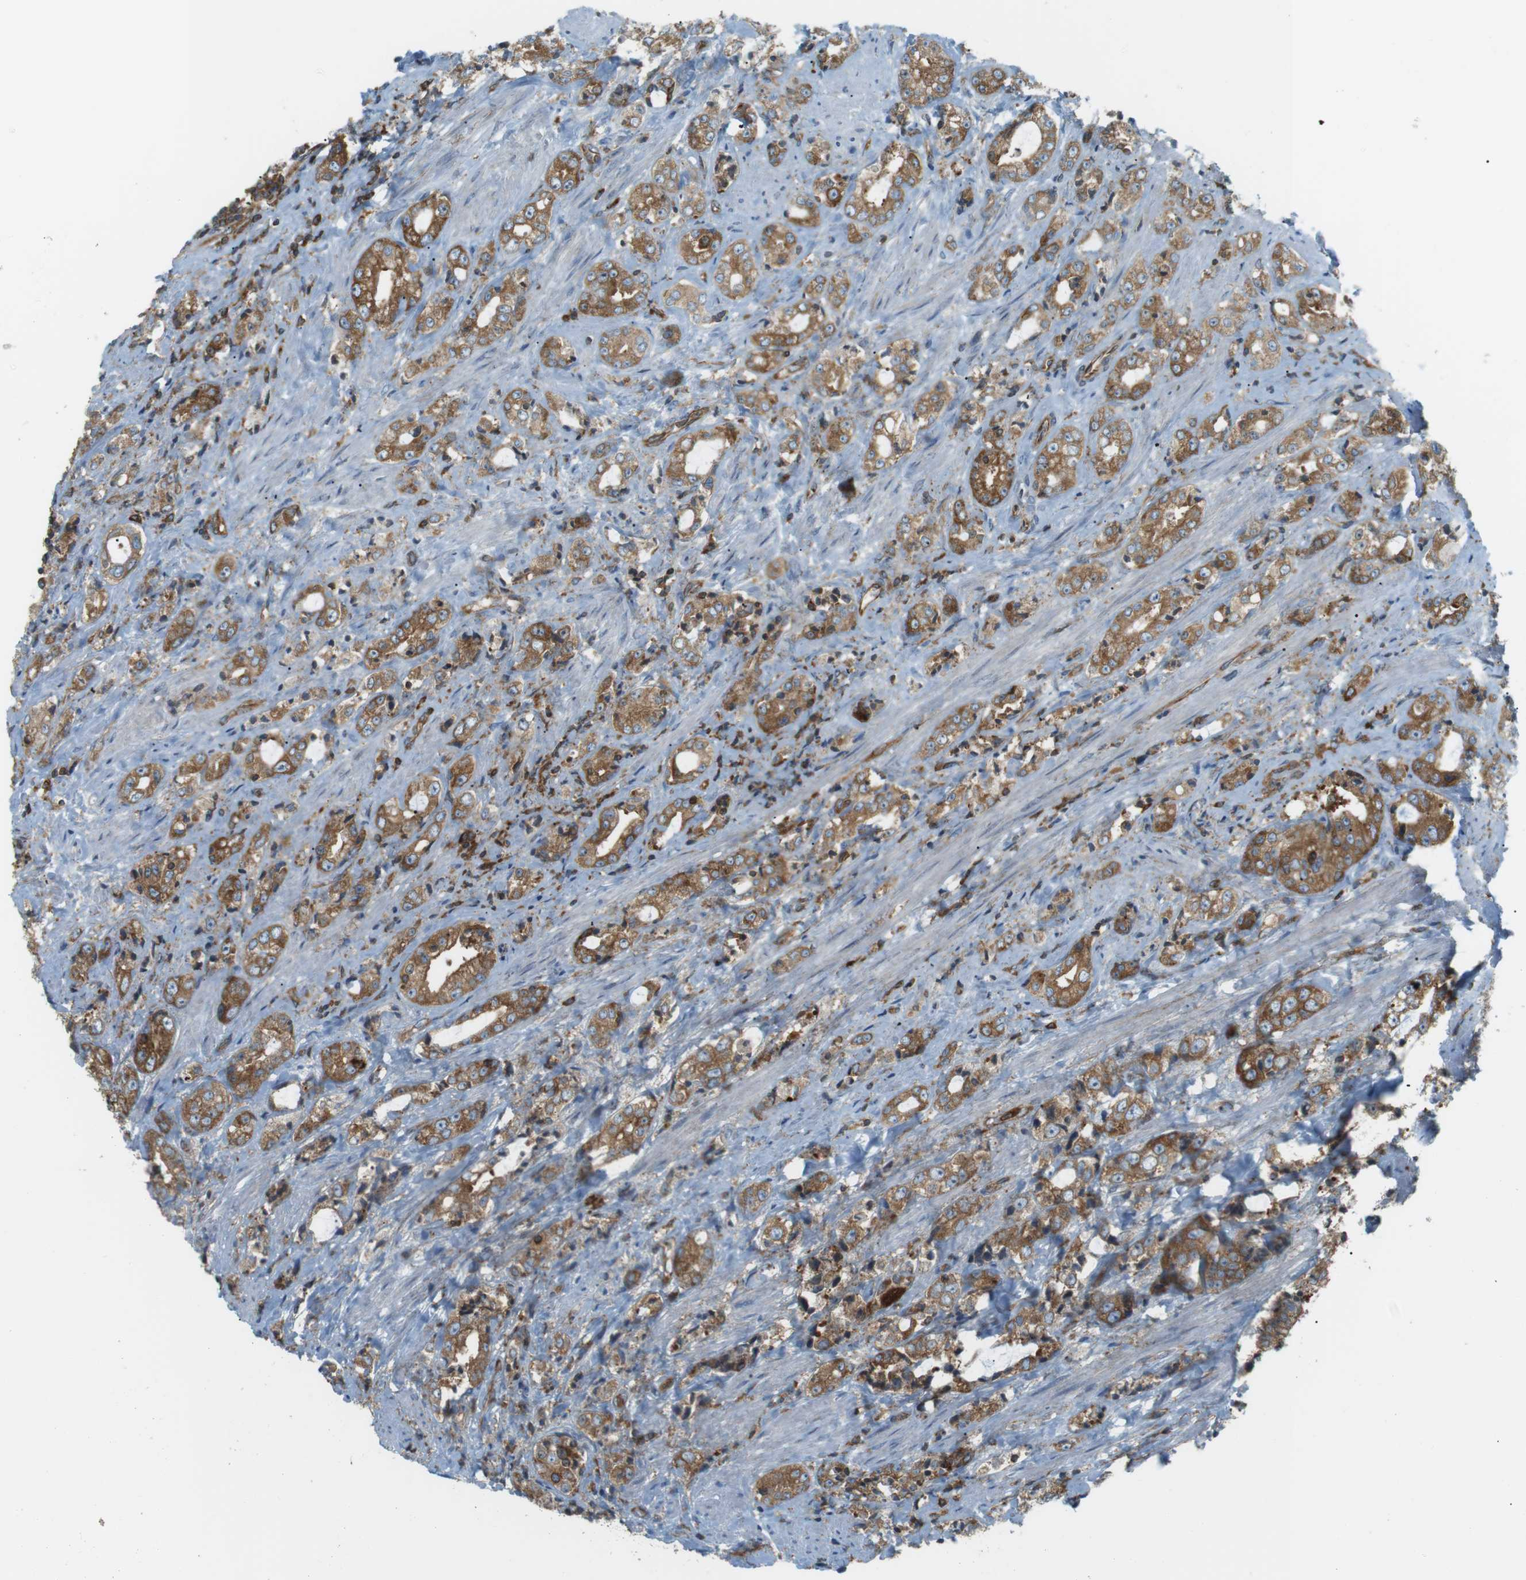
{"staining": {"intensity": "moderate", "quantity": ">75%", "location": "cytoplasmic/membranous"}, "tissue": "prostate cancer", "cell_type": "Tumor cells", "image_type": "cancer", "snomed": [{"axis": "morphology", "description": "Adenocarcinoma, High grade"}, {"axis": "topography", "description": "Prostate"}], "caption": "Tumor cells display medium levels of moderate cytoplasmic/membranous staining in about >75% of cells in human prostate cancer. (brown staining indicates protein expression, while blue staining denotes nuclei).", "gene": "FLII", "patient": {"sex": "male", "age": 61}}